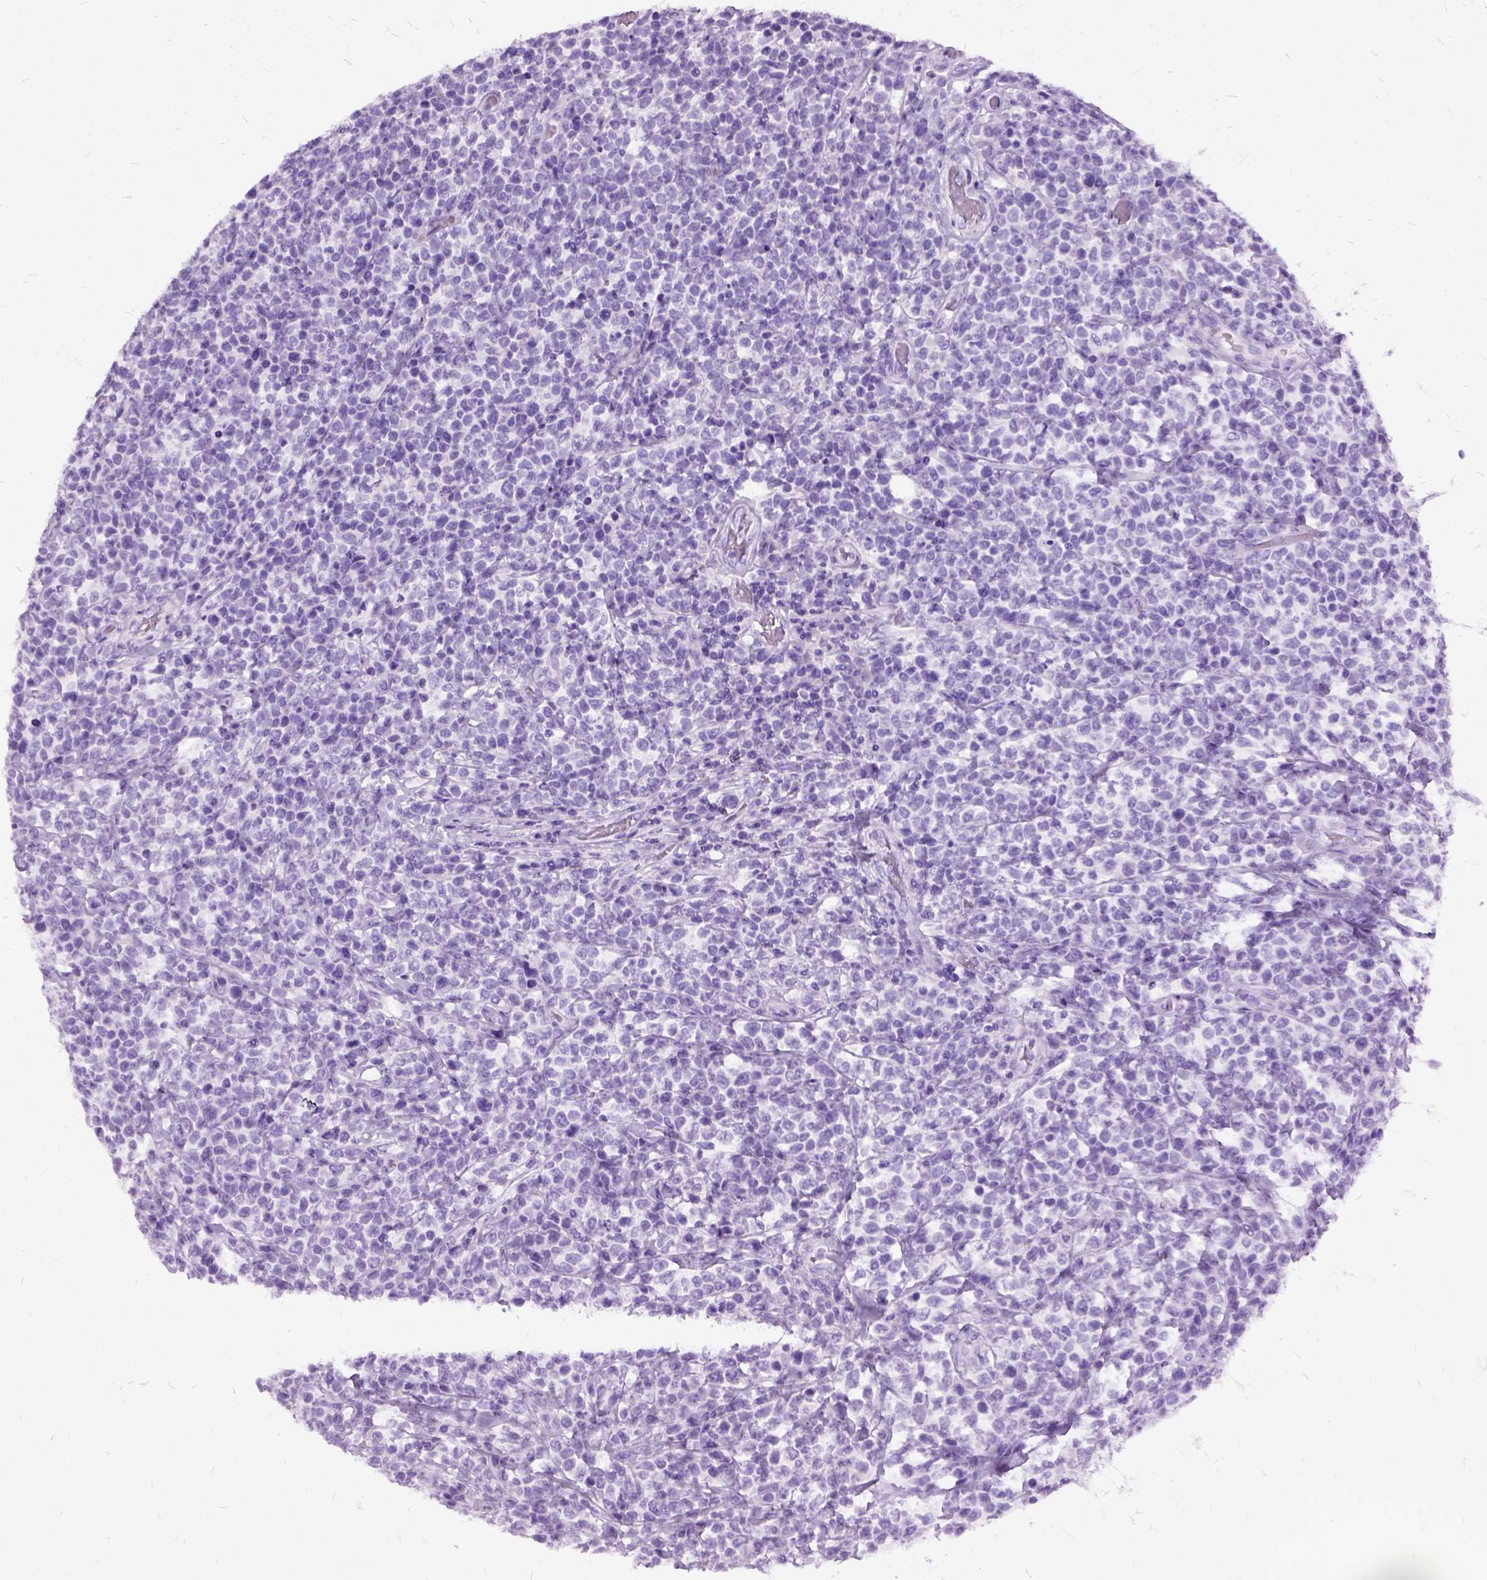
{"staining": {"intensity": "negative", "quantity": "none", "location": "none"}, "tissue": "lymphoma", "cell_type": "Tumor cells", "image_type": "cancer", "snomed": [{"axis": "morphology", "description": "Malignant lymphoma, non-Hodgkin's type, High grade"}, {"axis": "topography", "description": "Soft tissue"}], "caption": "High magnification brightfield microscopy of malignant lymphoma, non-Hodgkin's type (high-grade) stained with DAB (brown) and counterstained with hematoxylin (blue): tumor cells show no significant expression.", "gene": "MME", "patient": {"sex": "female", "age": 56}}